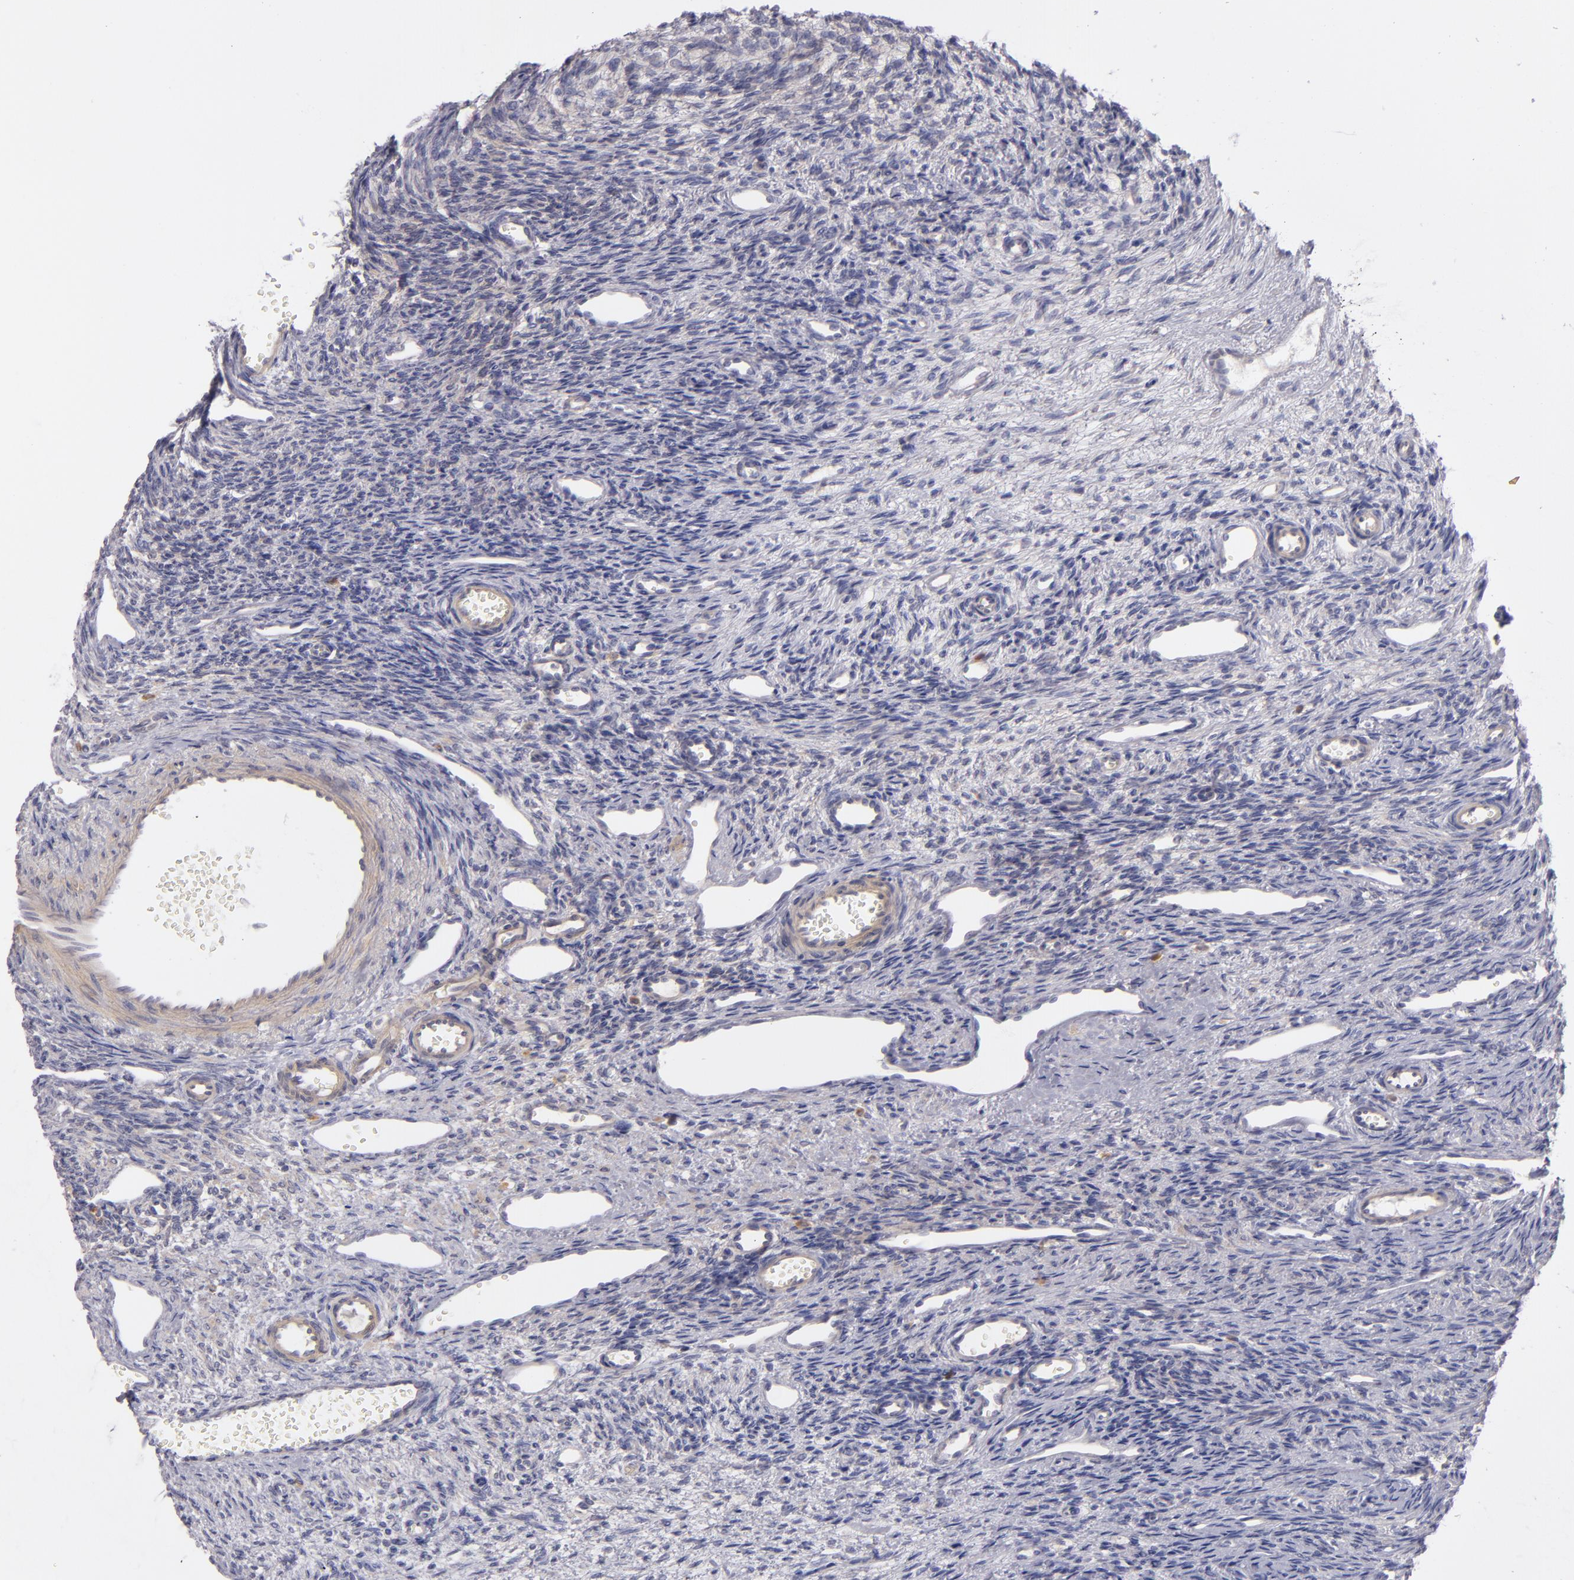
{"staining": {"intensity": "negative", "quantity": "none", "location": "none"}, "tissue": "ovary", "cell_type": "Follicle cells", "image_type": "normal", "snomed": [{"axis": "morphology", "description": "Normal tissue, NOS"}, {"axis": "topography", "description": "Ovary"}], "caption": "Follicle cells are negative for brown protein staining in unremarkable ovary. (DAB (3,3'-diaminobenzidine) immunohistochemistry, high magnification).", "gene": "CD83", "patient": {"sex": "female", "age": 33}}